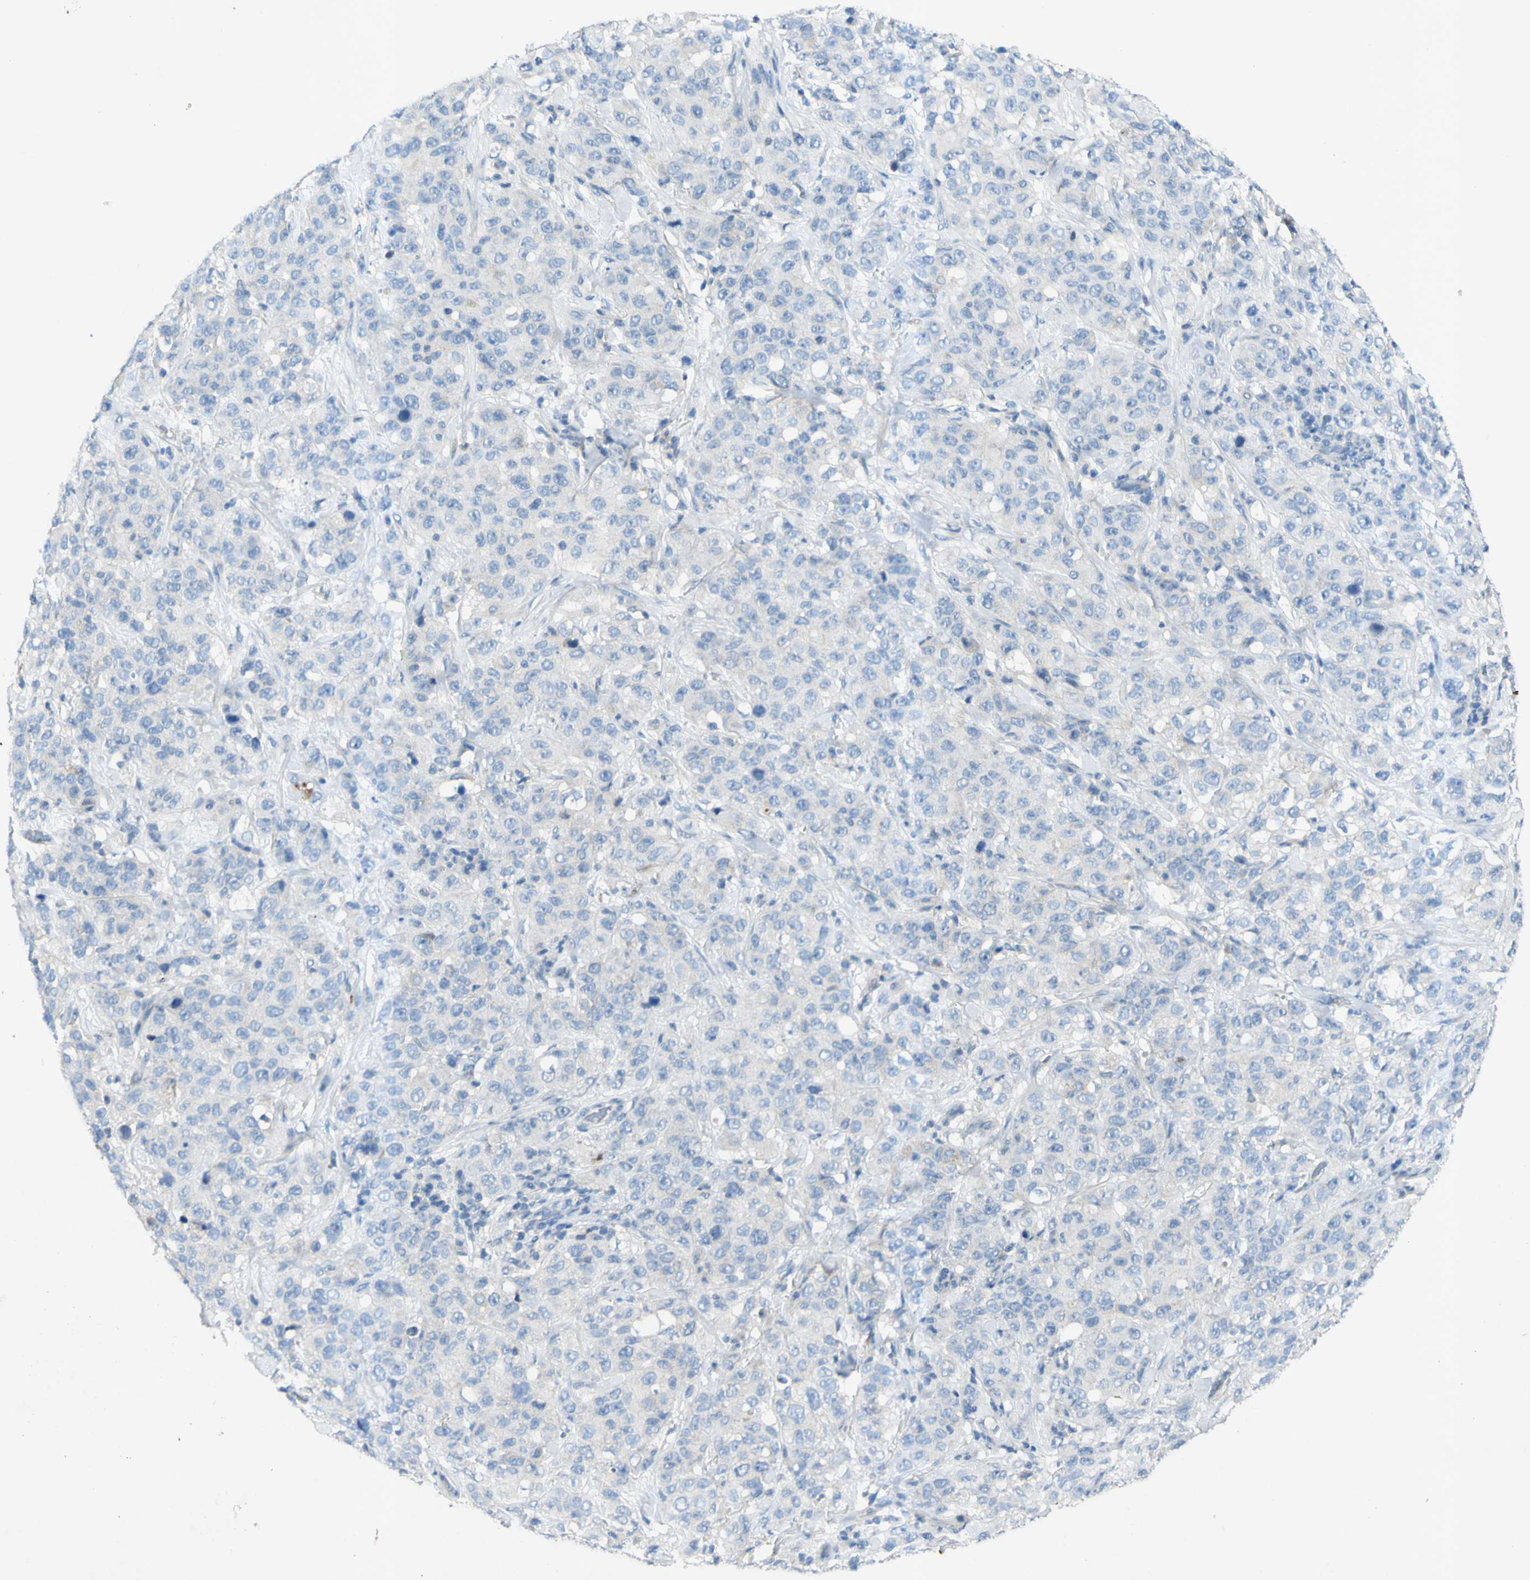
{"staining": {"intensity": "negative", "quantity": "none", "location": "none"}, "tissue": "stomach cancer", "cell_type": "Tumor cells", "image_type": "cancer", "snomed": [{"axis": "morphology", "description": "Adenocarcinoma, NOS"}, {"axis": "topography", "description": "Stomach"}], "caption": "Adenocarcinoma (stomach) was stained to show a protein in brown. There is no significant staining in tumor cells. The staining is performed using DAB brown chromogen with nuclei counter-stained in using hematoxylin.", "gene": "GDF15", "patient": {"sex": "male", "age": 48}}